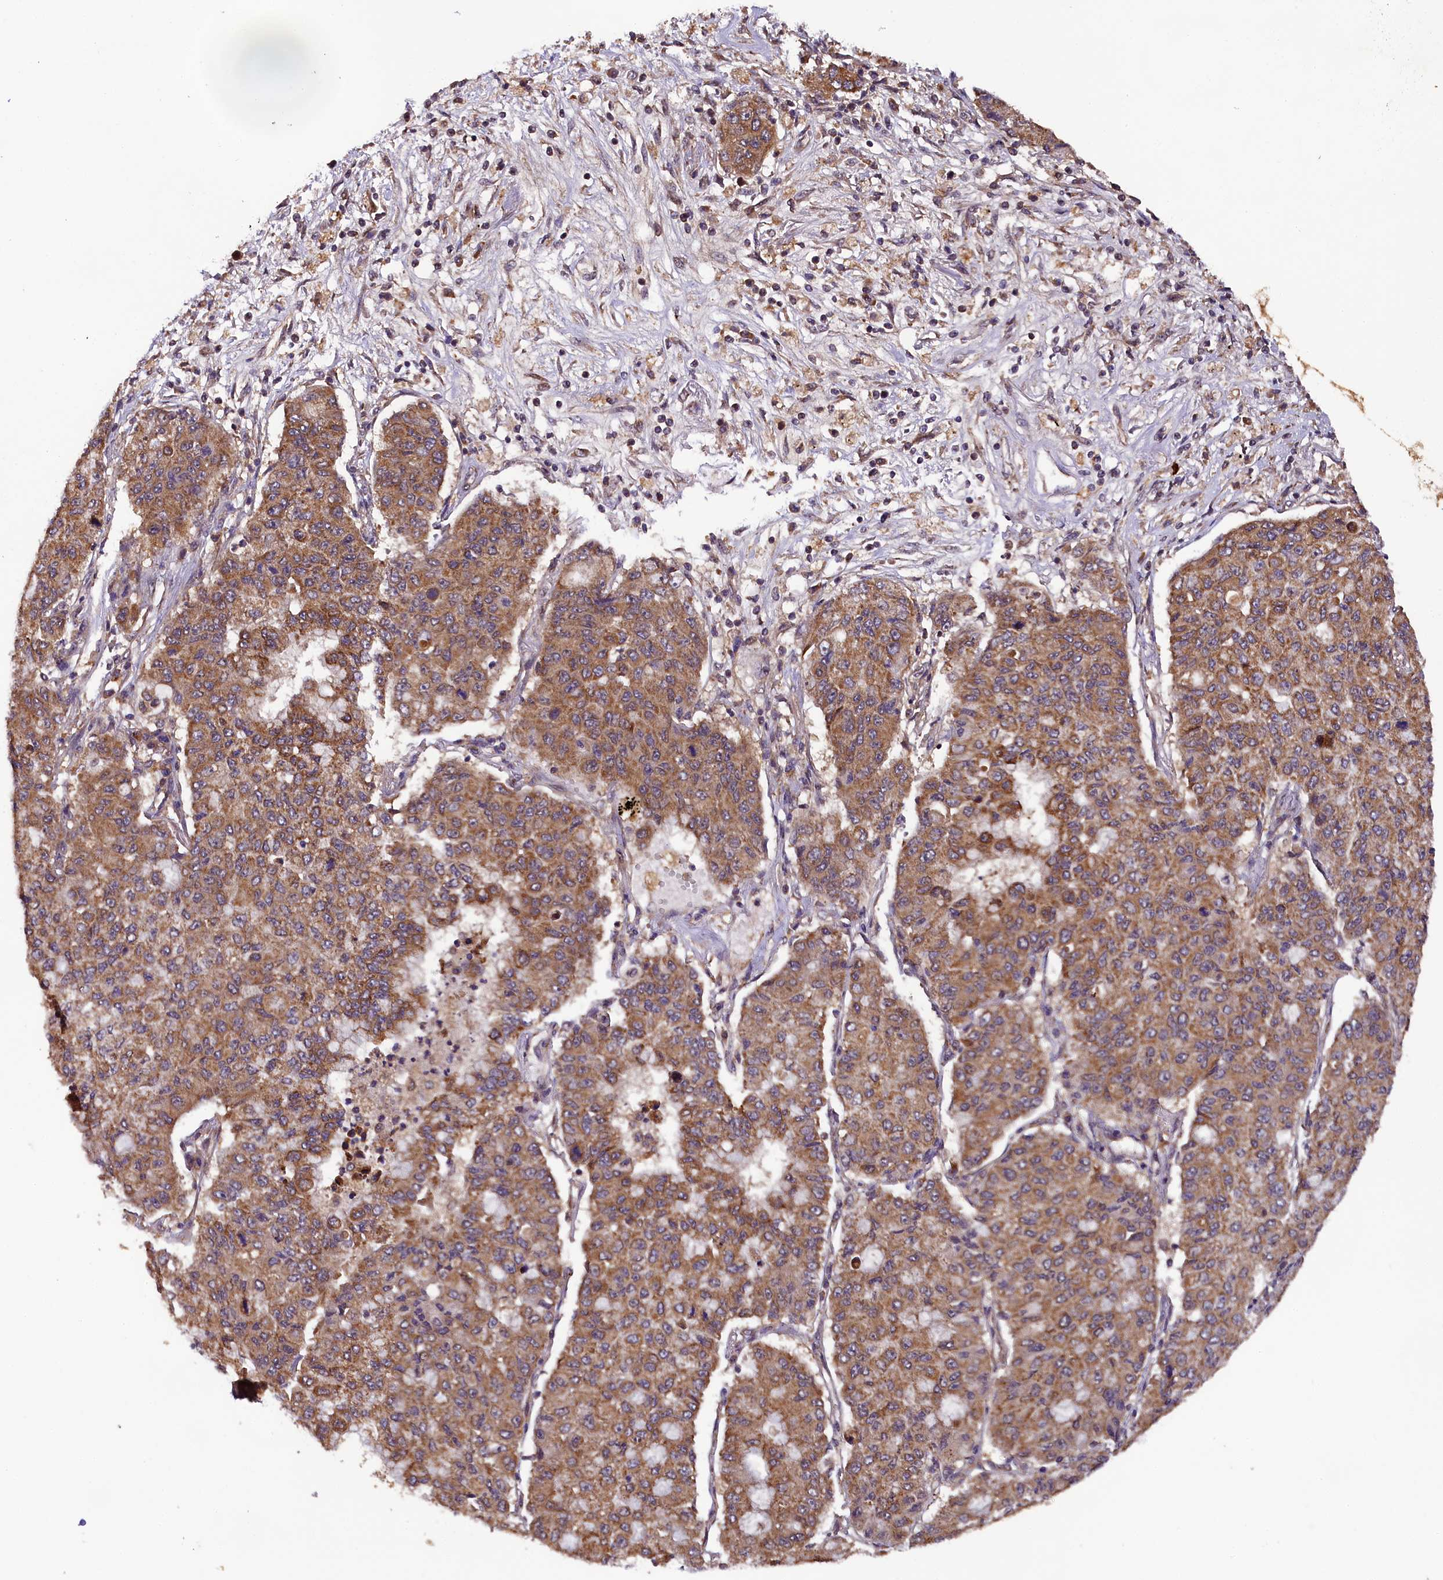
{"staining": {"intensity": "moderate", "quantity": ">75%", "location": "cytoplasmic/membranous"}, "tissue": "lung cancer", "cell_type": "Tumor cells", "image_type": "cancer", "snomed": [{"axis": "morphology", "description": "Squamous cell carcinoma, NOS"}, {"axis": "topography", "description": "Lung"}], "caption": "This is a micrograph of IHC staining of lung cancer, which shows moderate staining in the cytoplasmic/membranous of tumor cells.", "gene": "DOHH", "patient": {"sex": "male", "age": 74}}